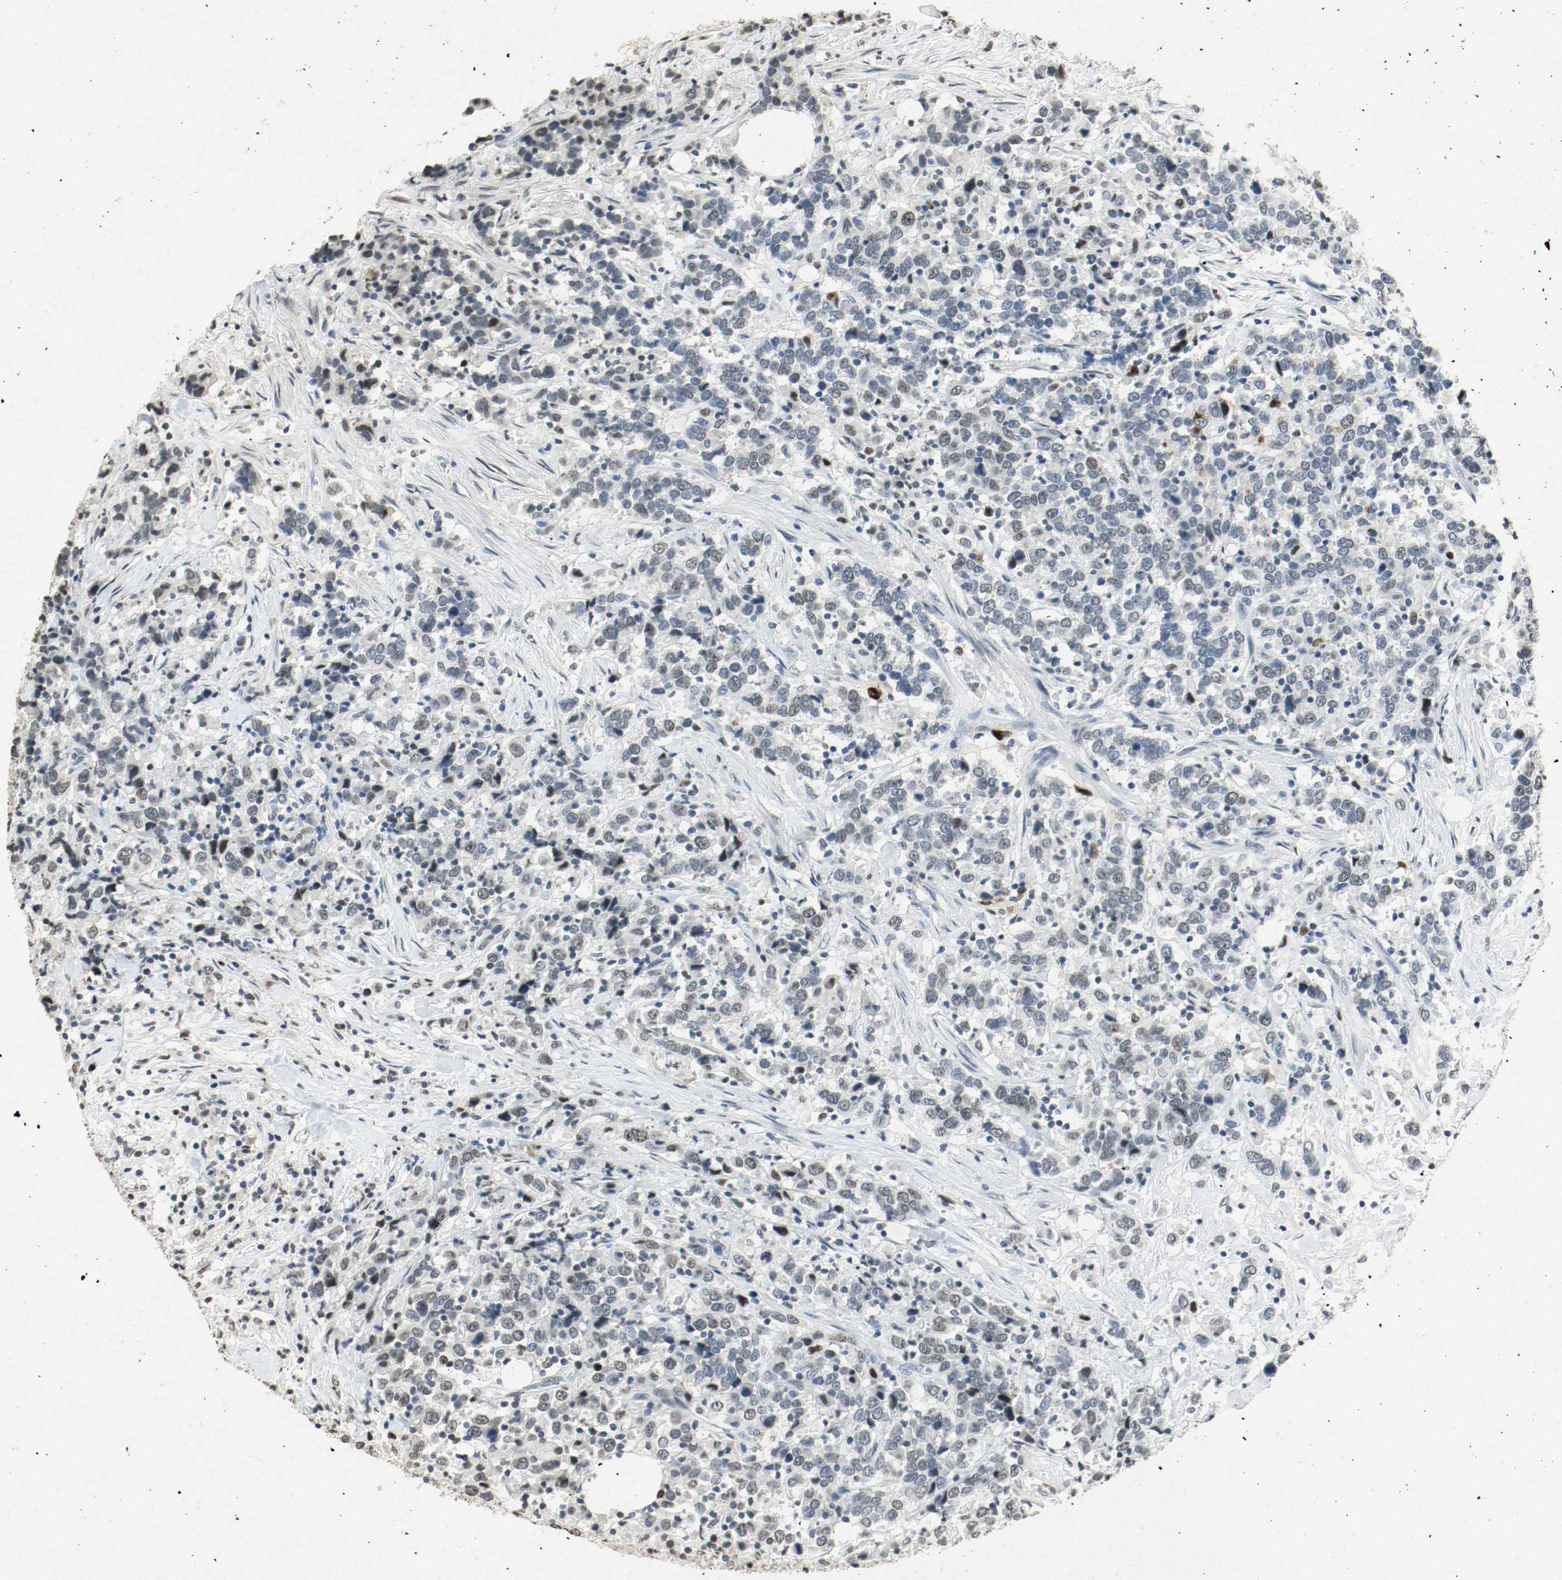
{"staining": {"intensity": "weak", "quantity": "25%-75%", "location": "nuclear"}, "tissue": "urothelial cancer", "cell_type": "Tumor cells", "image_type": "cancer", "snomed": [{"axis": "morphology", "description": "Urothelial carcinoma, High grade"}, {"axis": "topography", "description": "Urinary bladder"}], "caption": "A high-resolution photomicrograph shows immunohistochemistry (IHC) staining of urothelial cancer, which displays weak nuclear positivity in approximately 25%-75% of tumor cells.", "gene": "DNMT1", "patient": {"sex": "male", "age": 61}}